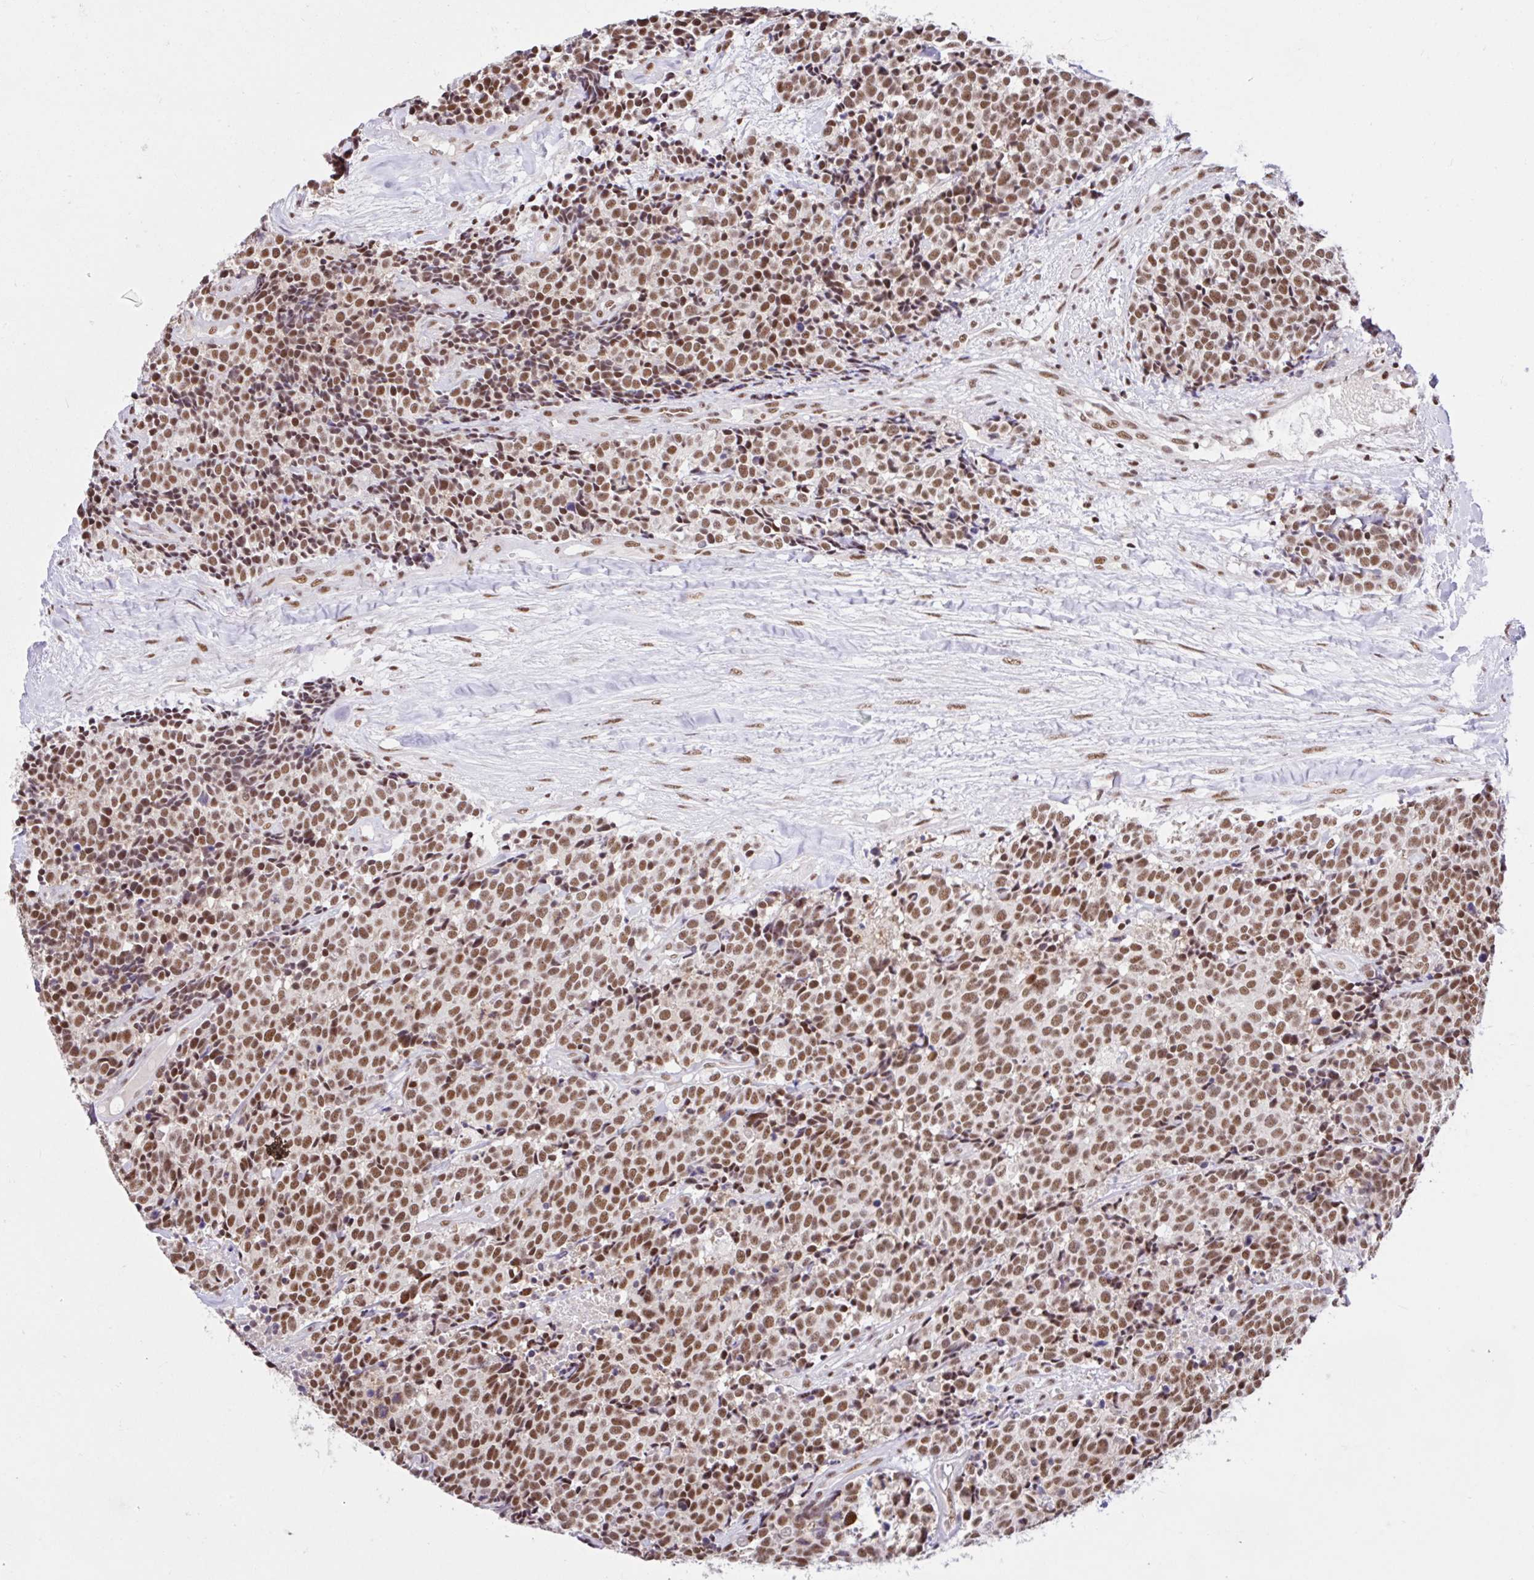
{"staining": {"intensity": "moderate", "quantity": ">75%", "location": "nuclear"}, "tissue": "carcinoid", "cell_type": "Tumor cells", "image_type": "cancer", "snomed": [{"axis": "morphology", "description": "Carcinoid, malignant, NOS"}, {"axis": "topography", "description": "Skin"}], "caption": "Immunohistochemical staining of human carcinoid shows moderate nuclear protein staining in about >75% of tumor cells. Using DAB (3,3'-diaminobenzidine) (brown) and hematoxylin (blue) stains, captured at high magnification using brightfield microscopy.", "gene": "CCDC12", "patient": {"sex": "female", "age": 79}}